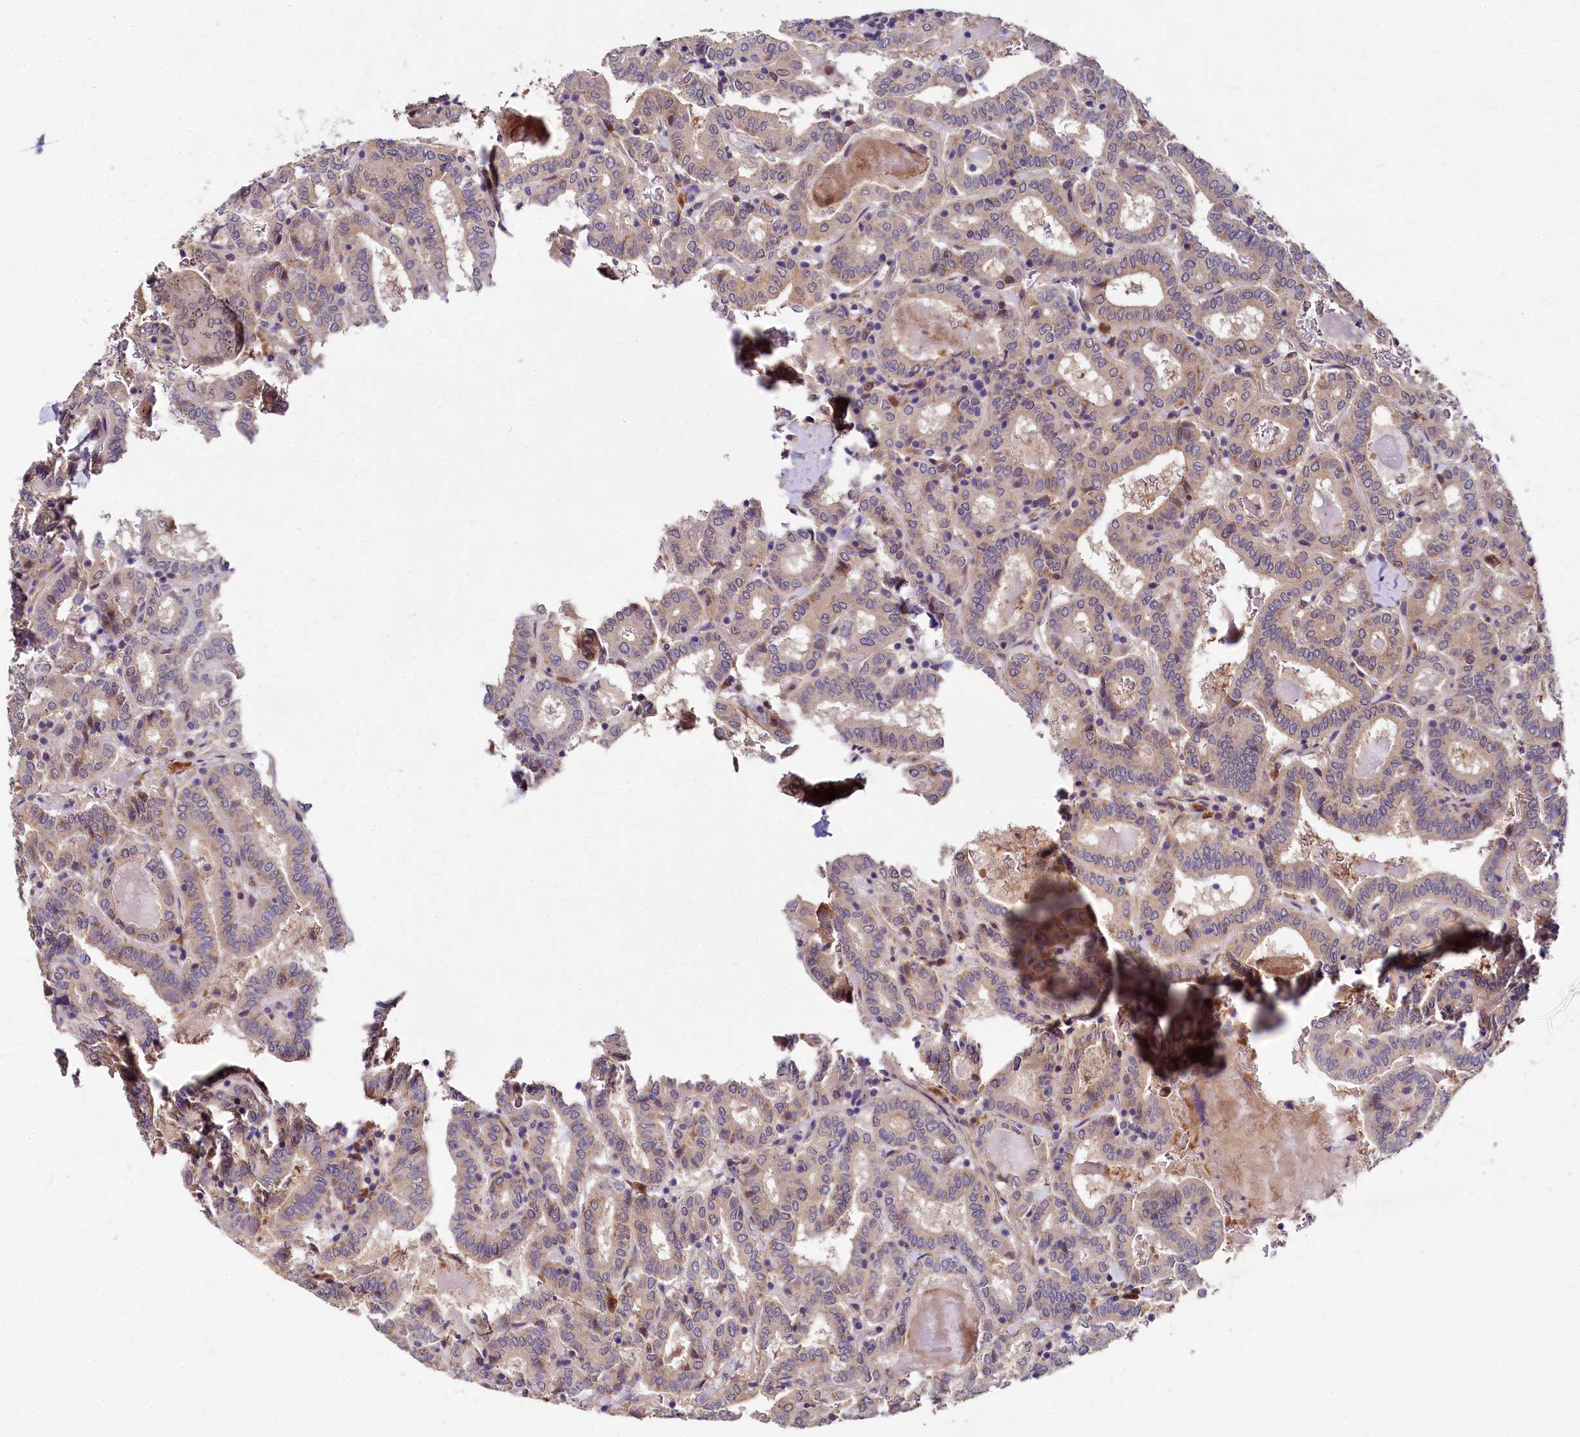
{"staining": {"intensity": "weak", "quantity": ">75%", "location": "cytoplasmic/membranous"}, "tissue": "thyroid cancer", "cell_type": "Tumor cells", "image_type": "cancer", "snomed": [{"axis": "morphology", "description": "Papillary adenocarcinoma, NOS"}, {"axis": "topography", "description": "Thyroid gland"}], "caption": "Brown immunohistochemical staining in thyroid cancer shows weak cytoplasmic/membranous expression in about >75% of tumor cells.", "gene": "EIF2B2", "patient": {"sex": "female", "age": 72}}